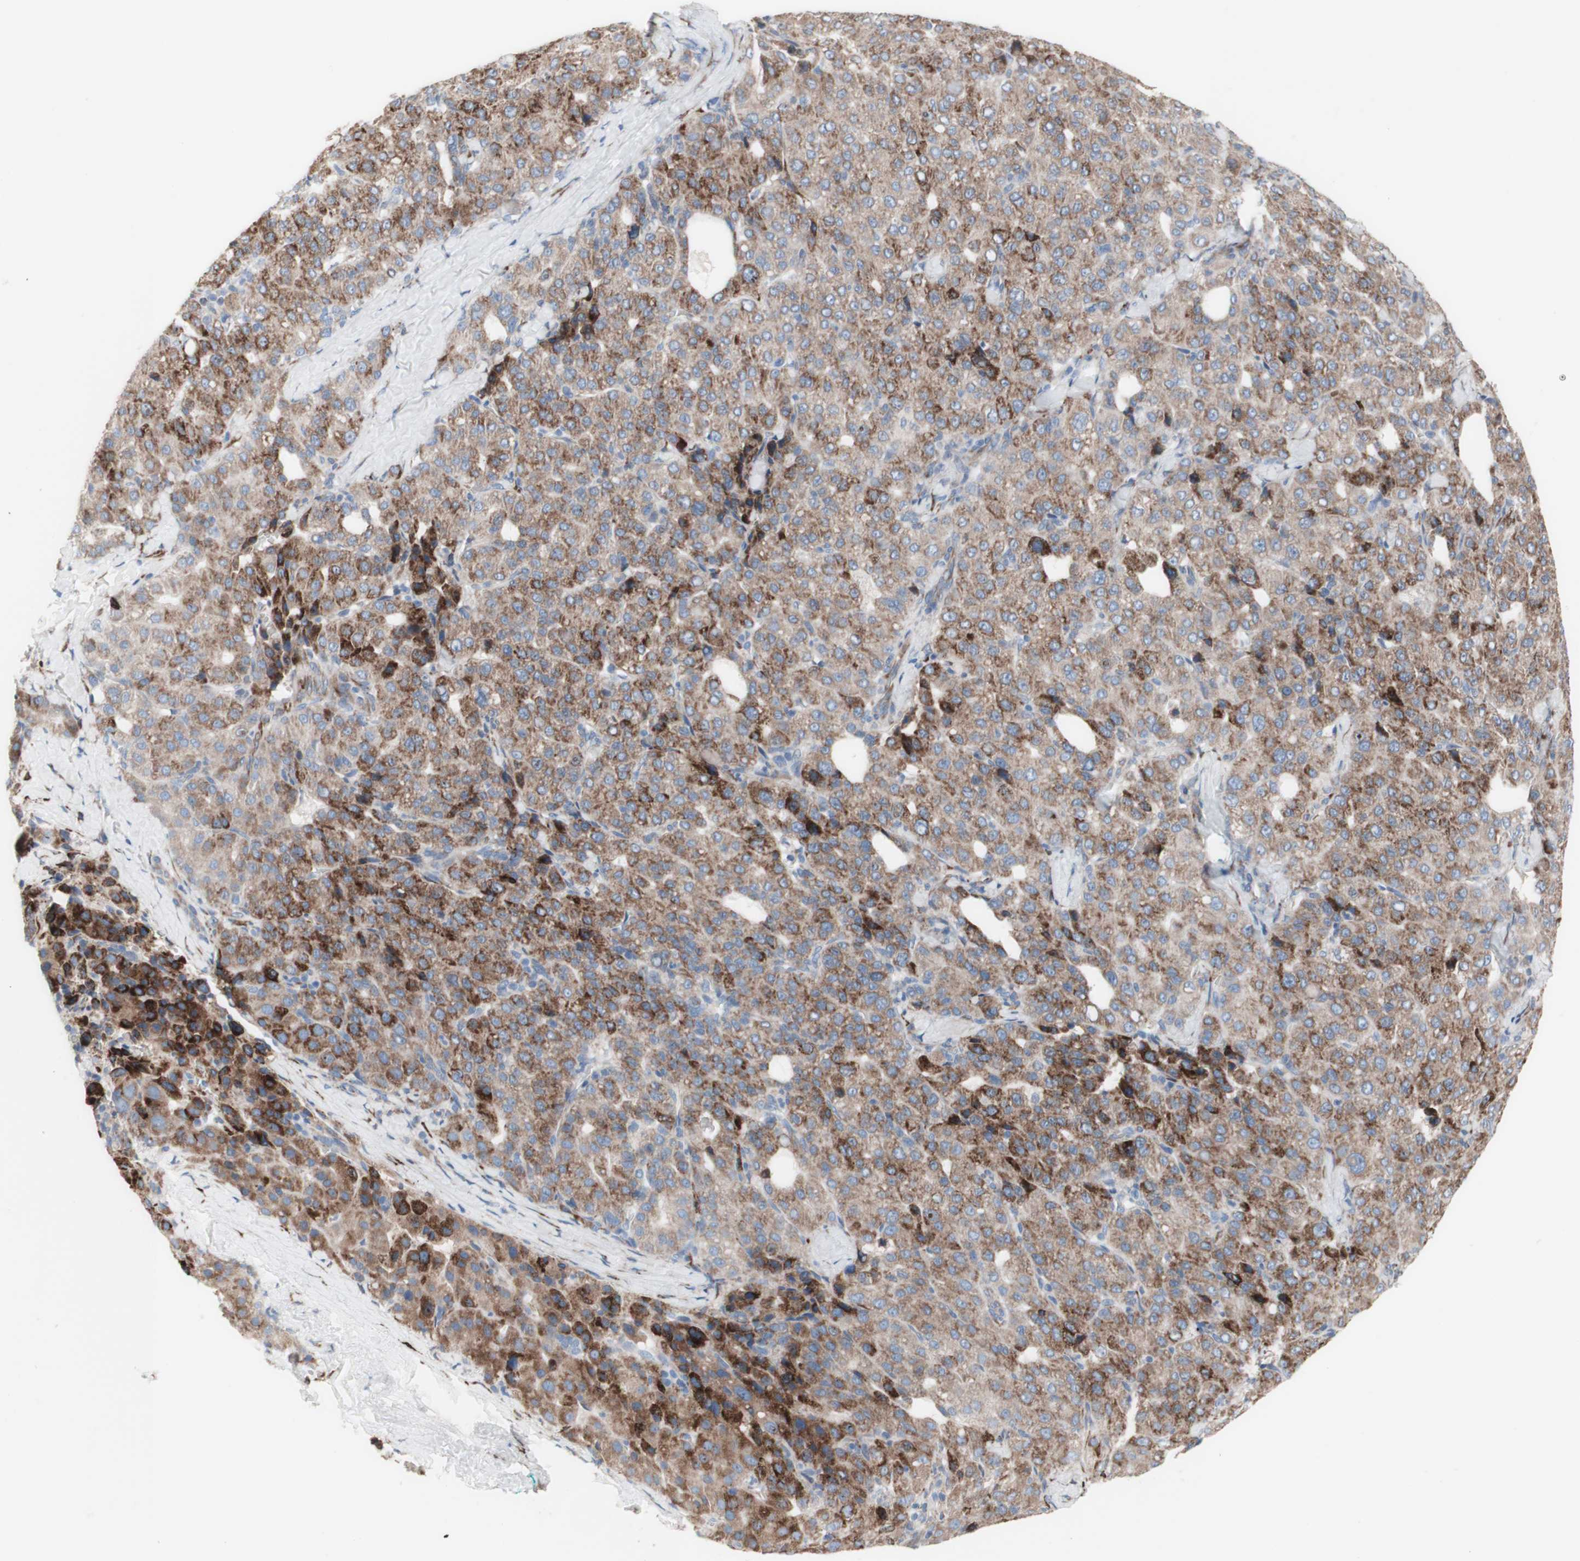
{"staining": {"intensity": "strong", "quantity": "25%-75%", "location": "cytoplasmic/membranous"}, "tissue": "liver cancer", "cell_type": "Tumor cells", "image_type": "cancer", "snomed": [{"axis": "morphology", "description": "Carcinoma, Hepatocellular, NOS"}, {"axis": "topography", "description": "Liver"}], "caption": "Immunohistochemical staining of human liver cancer (hepatocellular carcinoma) displays strong cytoplasmic/membranous protein positivity in approximately 25%-75% of tumor cells.", "gene": "AGPAT5", "patient": {"sex": "male", "age": 65}}